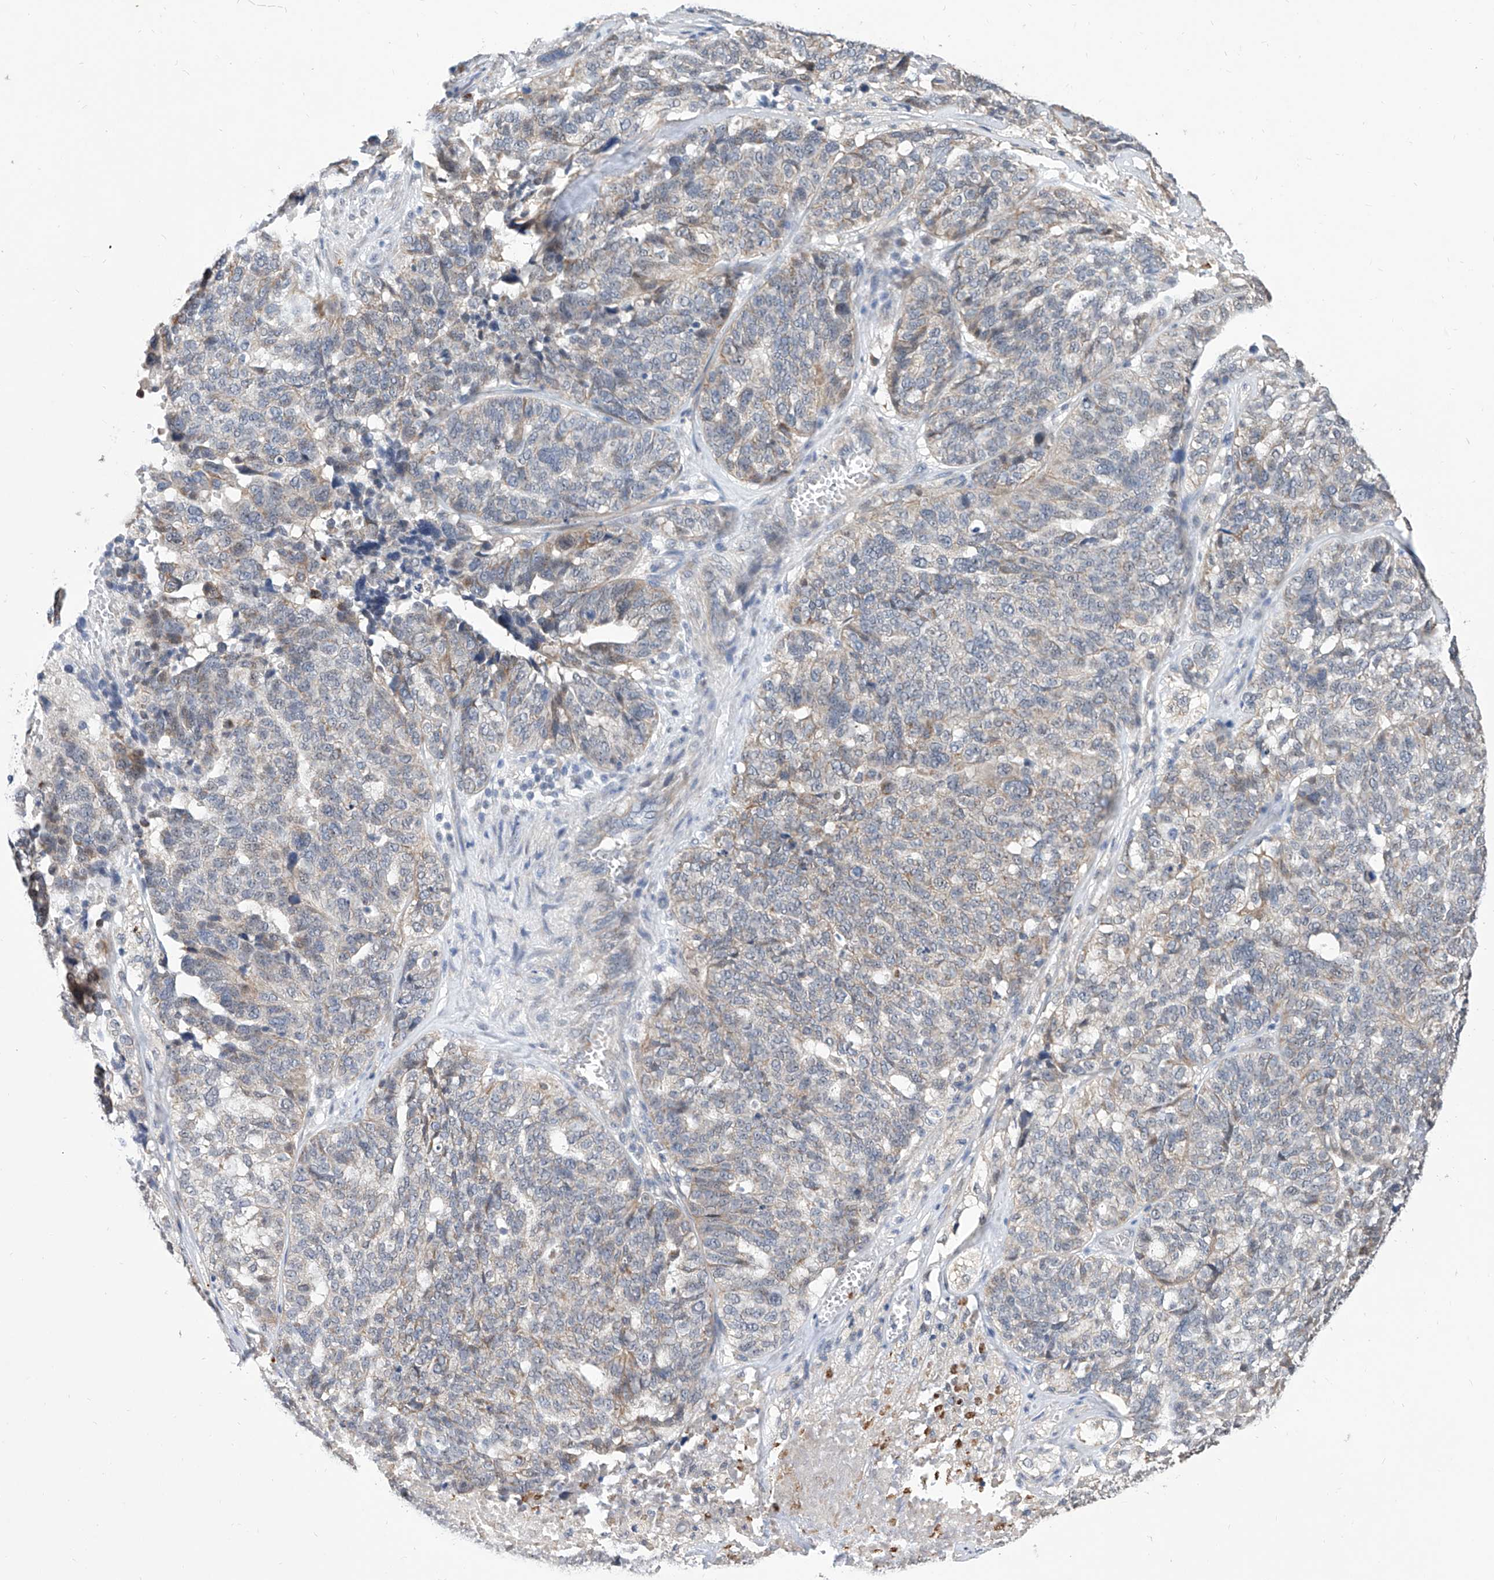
{"staining": {"intensity": "negative", "quantity": "none", "location": "none"}, "tissue": "ovarian cancer", "cell_type": "Tumor cells", "image_type": "cancer", "snomed": [{"axis": "morphology", "description": "Cystadenocarcinoma, serous, NOS"}, {"axis": "topography", "description": "Ovary"}], "caption": "Immunohistochemistry (IHC) photomicrograph of human serous cystadenocarcinoma (ovarian) stained for a protein (brown), which demonstrates no expression in tumor cells. (Stains: DAB (3,3'-diaminobenzidine) IHC with hematoxylin counter stain, Microscopy: brightfield microscopy at high magnification).", "gene": "MFSD4B", "patient": {"sex": "female", "age": 59}}